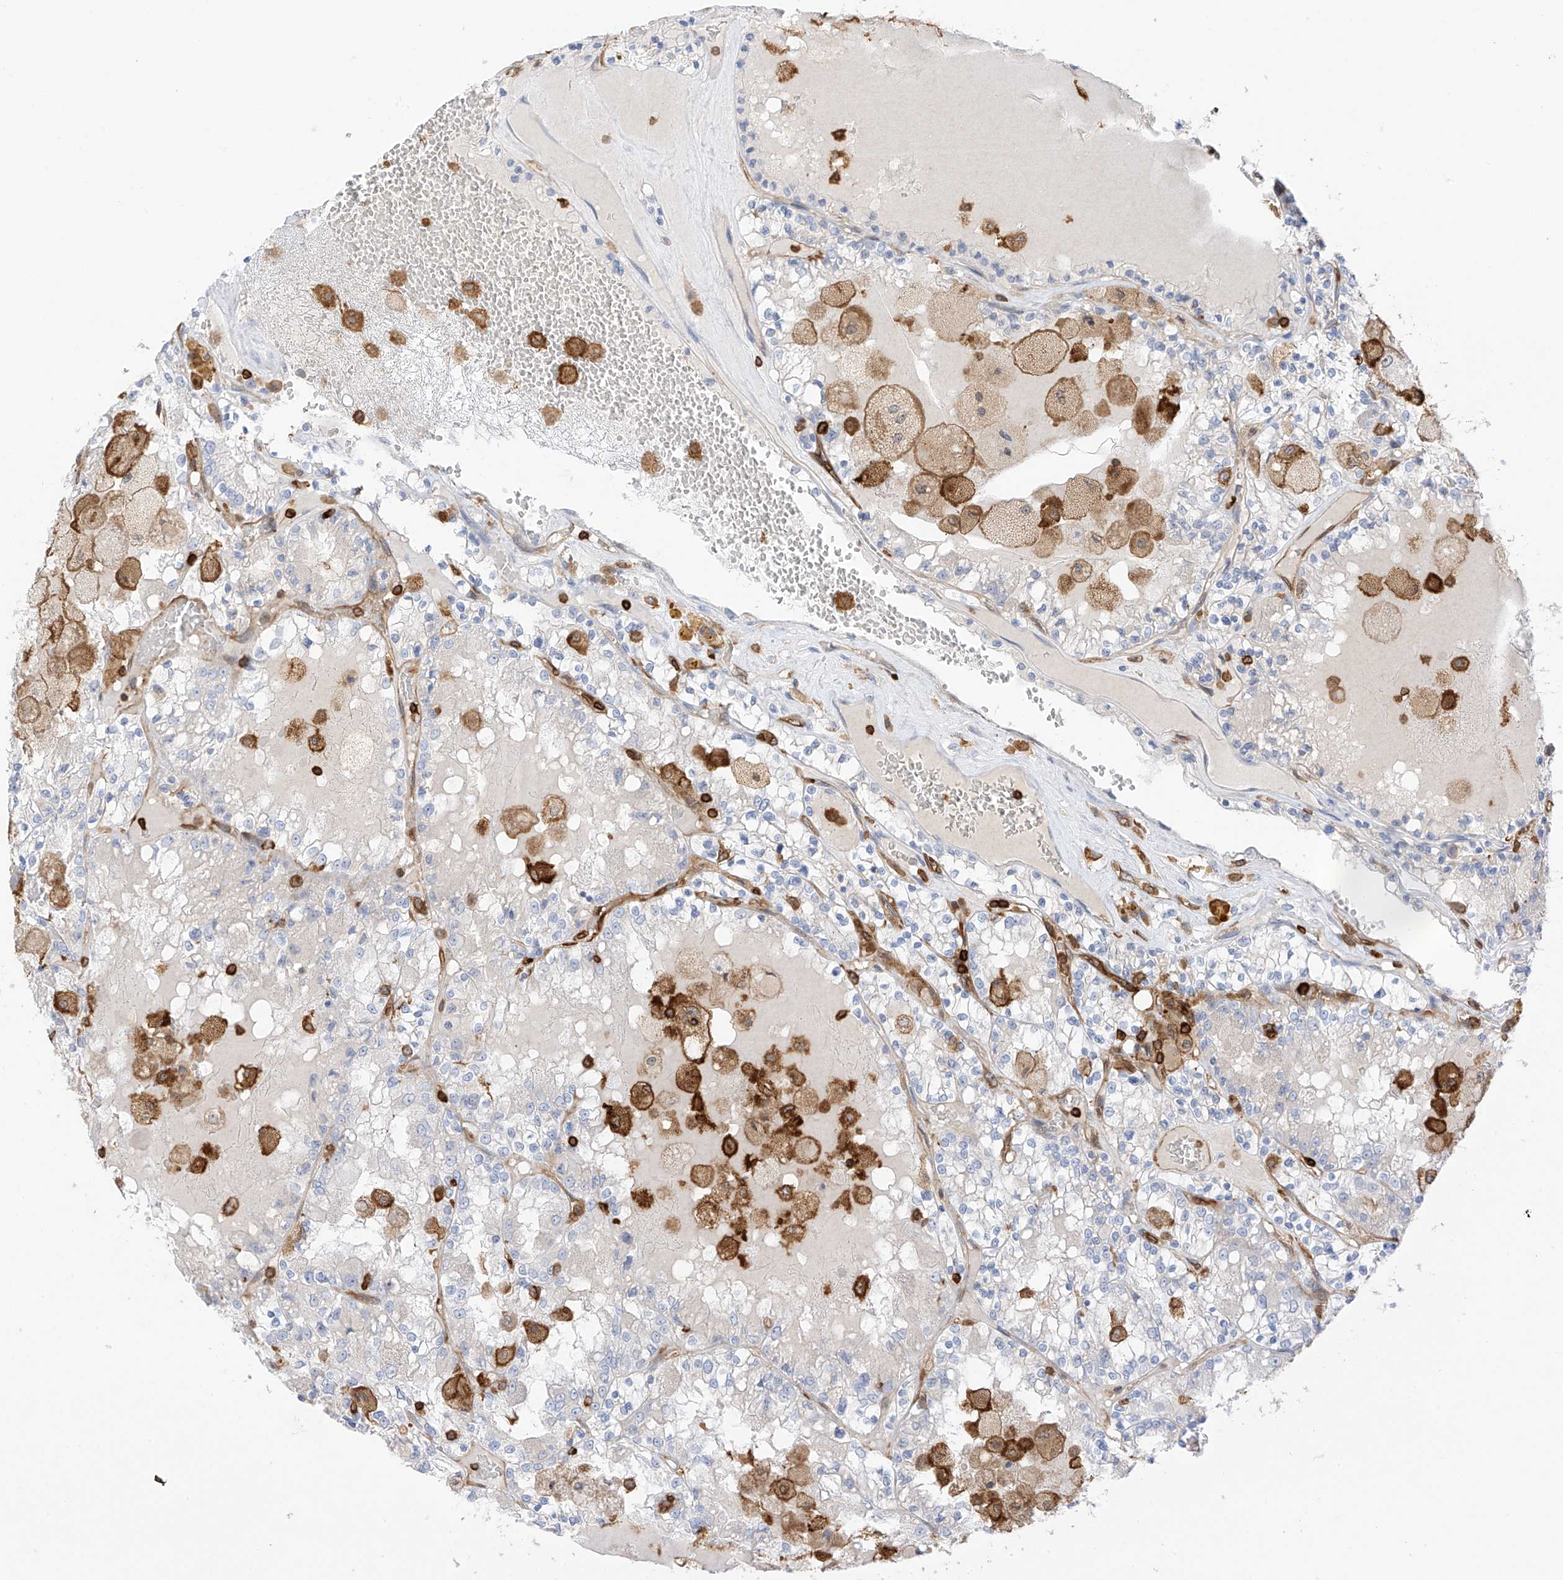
{"staining": {"intensity": "negative", "quantity": "none", "location": "none"}, "tissue": "renal cancer", "cell_type": "Tumor cells", "image_type": "cancer", "snomed": [{"axis": "morphology", "description": "Adenocarcinoma, NOS"}, {"axis": "topography", "description": "Kidney"}], "caption": "IHC image of human renal cancer (adenocarcinoma) stained for a protein (brown), which shows no staining in tumor cells.", "gene": "ARHGAP25", "patient": {"sex": "female", "age": 56}}